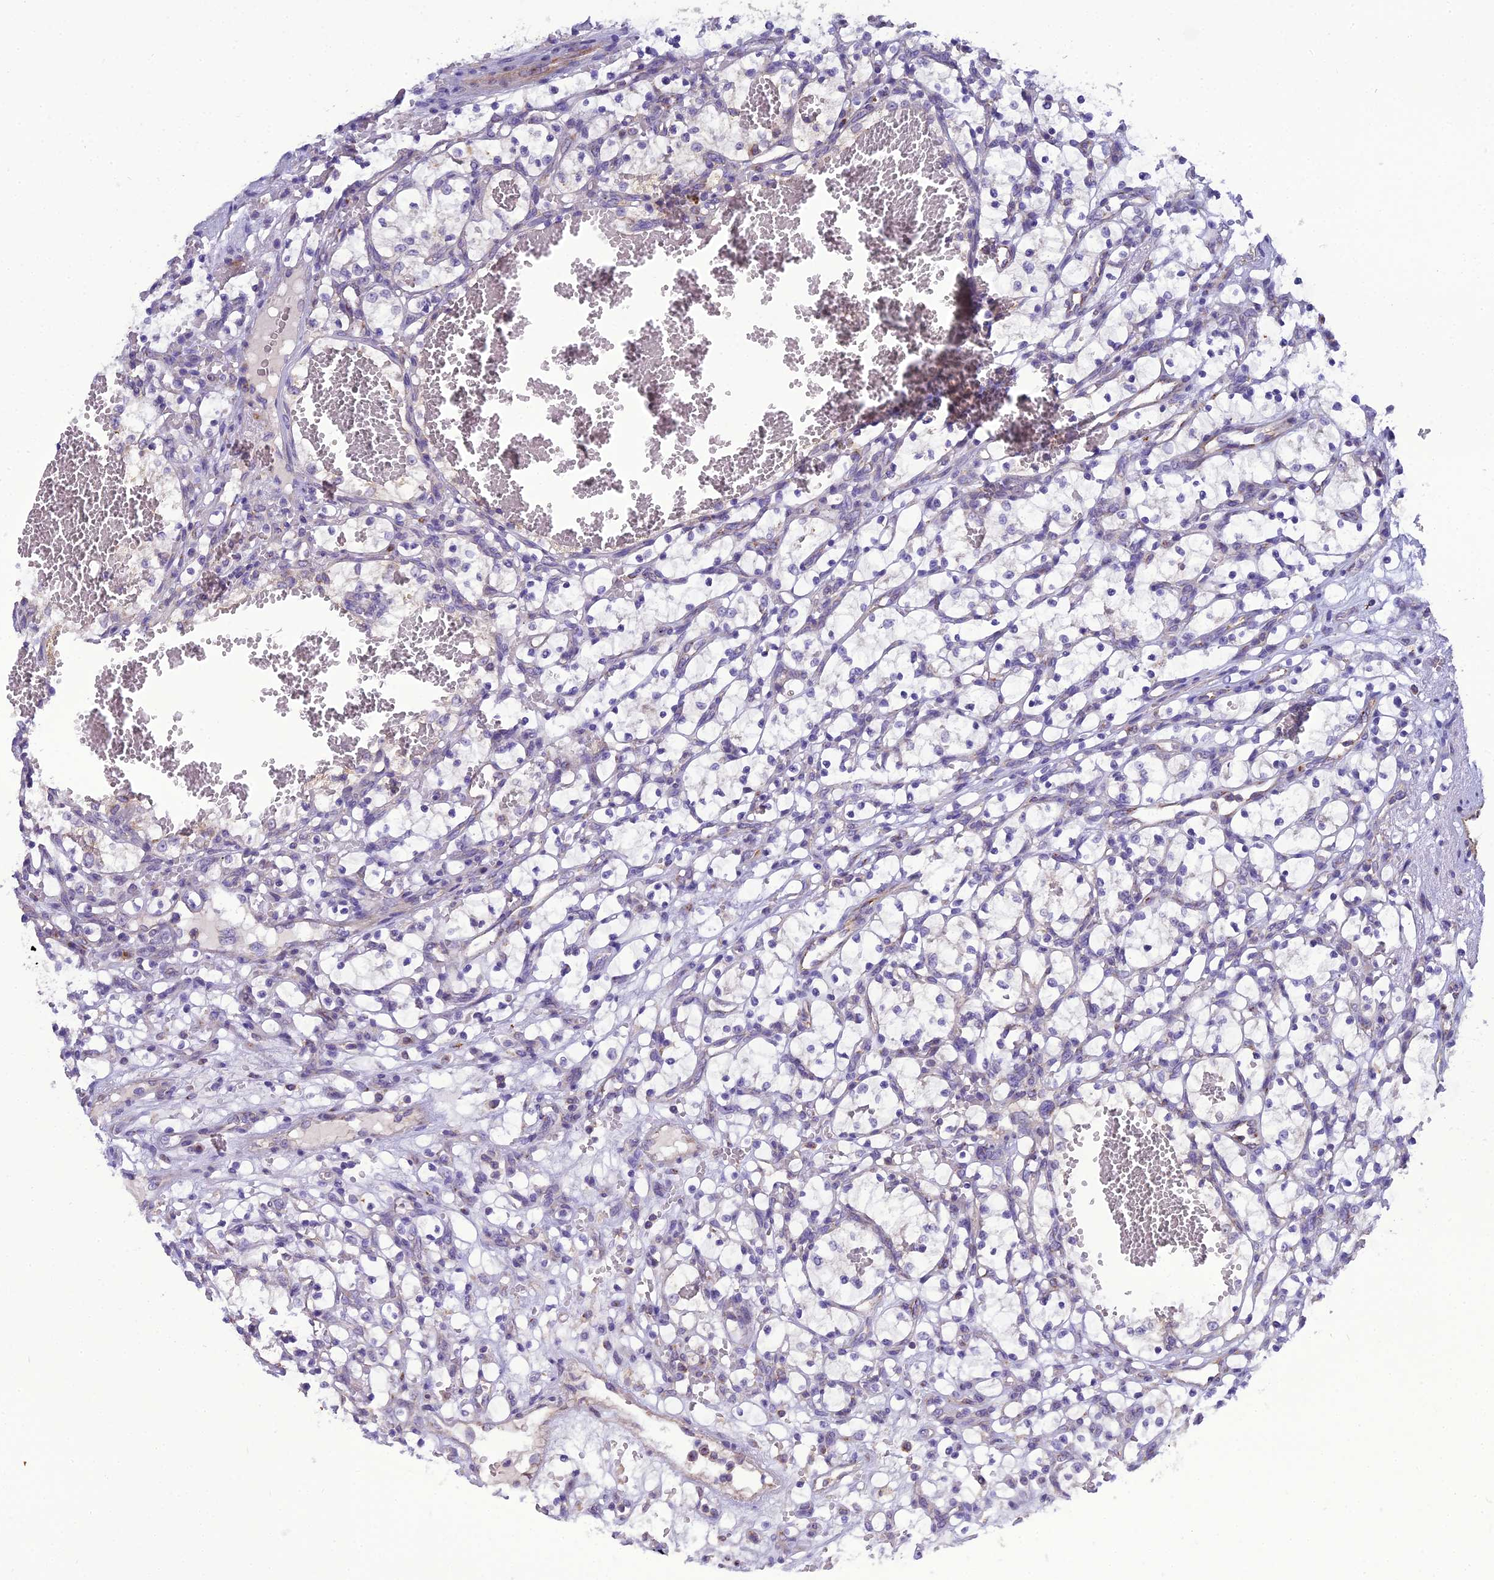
{"staining": {"intensity": "negative", "quantity": "none", "location": "none"}, "tissue": "renal cancer", "cell_type": "Tumor cells", "image_type": "cancer", "snomed": [{"axis": "morphology", "description": "Adenocarcinoma, NOS"}, {"axis": "topography", "description": "Kidney"}], "caption": "This histopathology image is of renal cancer stained with immunohistochemistry to label a protein in brown with the nuclei are counter-stained blue. There is no staining in tumor cells. Nuclei are stained in blue.", "gene": "GOLPH3", "patient": {"sex": "female", "age": 69}}